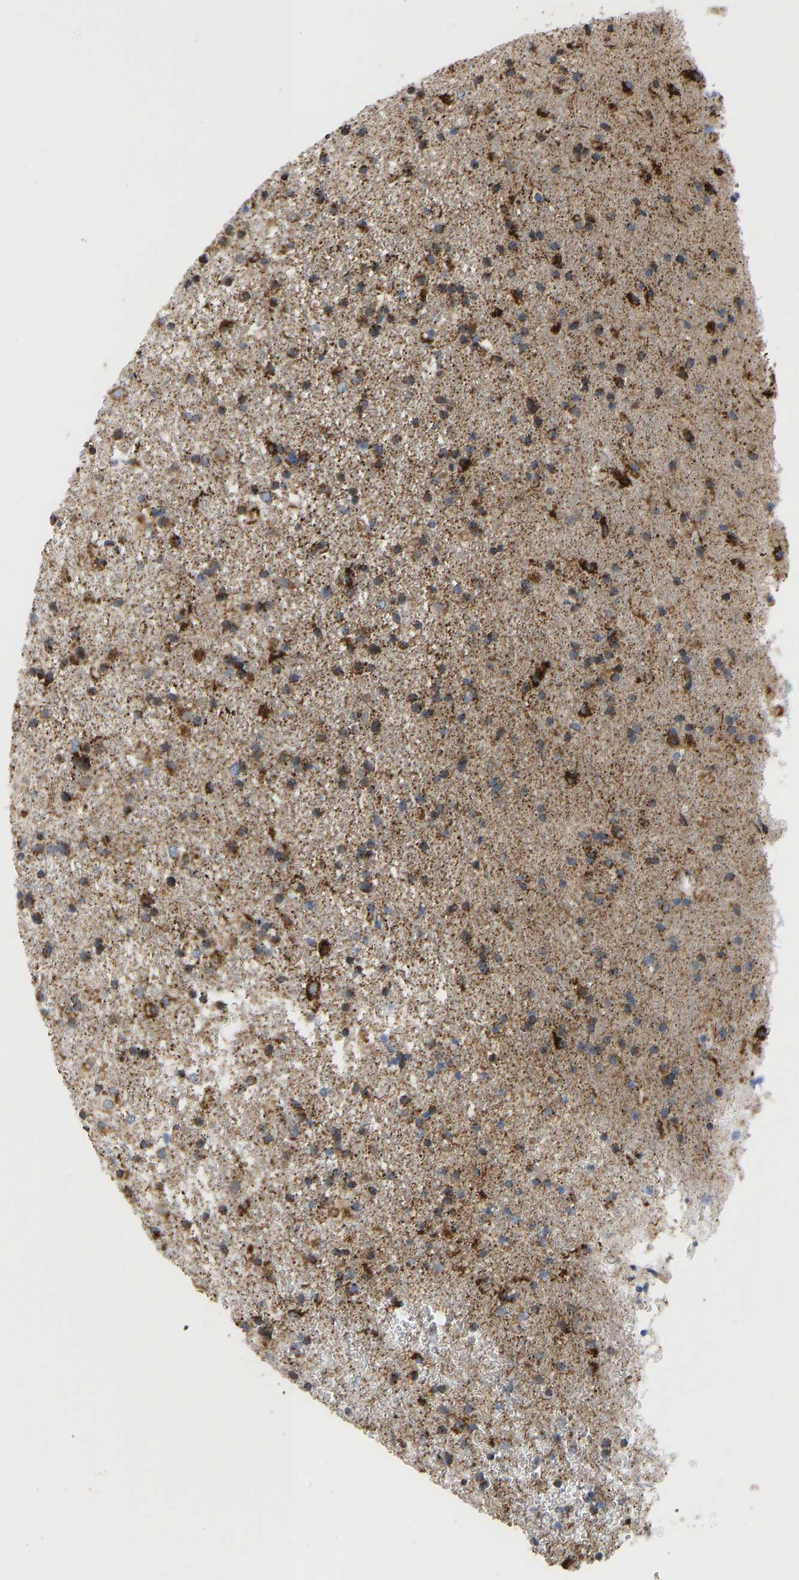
{"staining": {"intensity": "strong", "quantity": ">75%", "location": "cytoplasmic/membranous"}, "tissue": "glioma", "cell_type": "Tumor cells", "image_type": "cancer", "snomed": [{"axis": "morphology", "description": "Glioma, malignant, Low grade"}, {"axis": "topography", "description": "Brain"}], "caption": "DAB (3,3'-diaminobenzidine) immunohistochemical staining of glioma displays strong cytoplasmic/membranous protein staining in about >75% of tumor cells. The staining was performed using DAB to visualize the protein expression in brown, while the nuclei were stained in blue with hematoxylin (Magnification: 20x).", "gene": "GPSM2", "patient": {"sex": "male", "age": 65}}